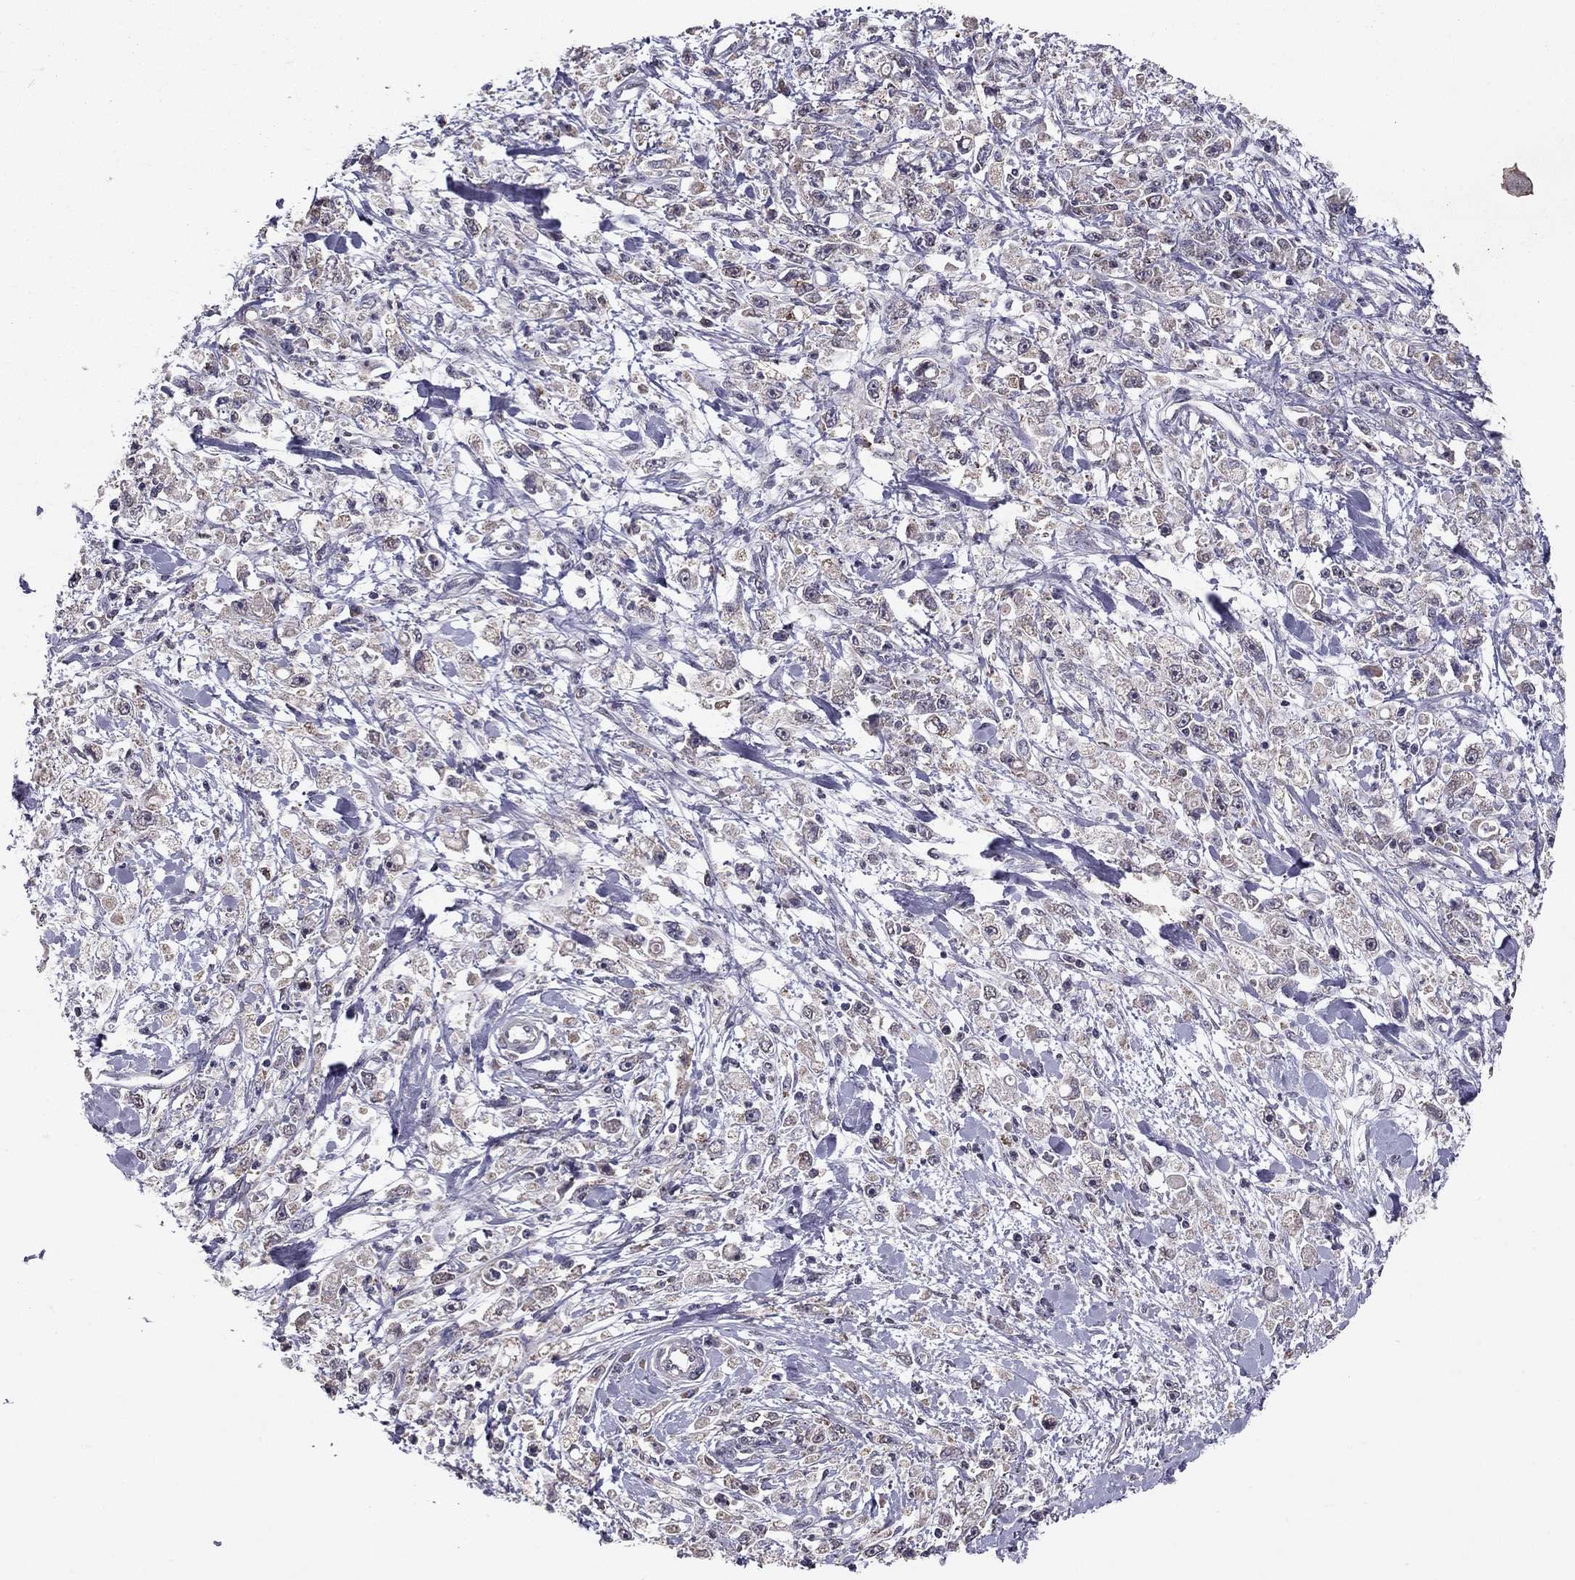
{"staining": {"intensity": "negative", "quantity": "none", "location": "none"}, "tissue": "stomach cancer", "cell_type": "Tumor cells", "image_type": "cancer", "snomed": [{"axis": "morphology", "description": "Adenocarcinoma, NOS"}, {"axis": "topography", "description": "Stomach"}], "caption": "A photomicrograph of adenocarcinoma (stomach) stained for a protein exhibits no brown staining in tumor cells.", "gene": "HCN1", "patient": {"sex": "female", "age": 59}}